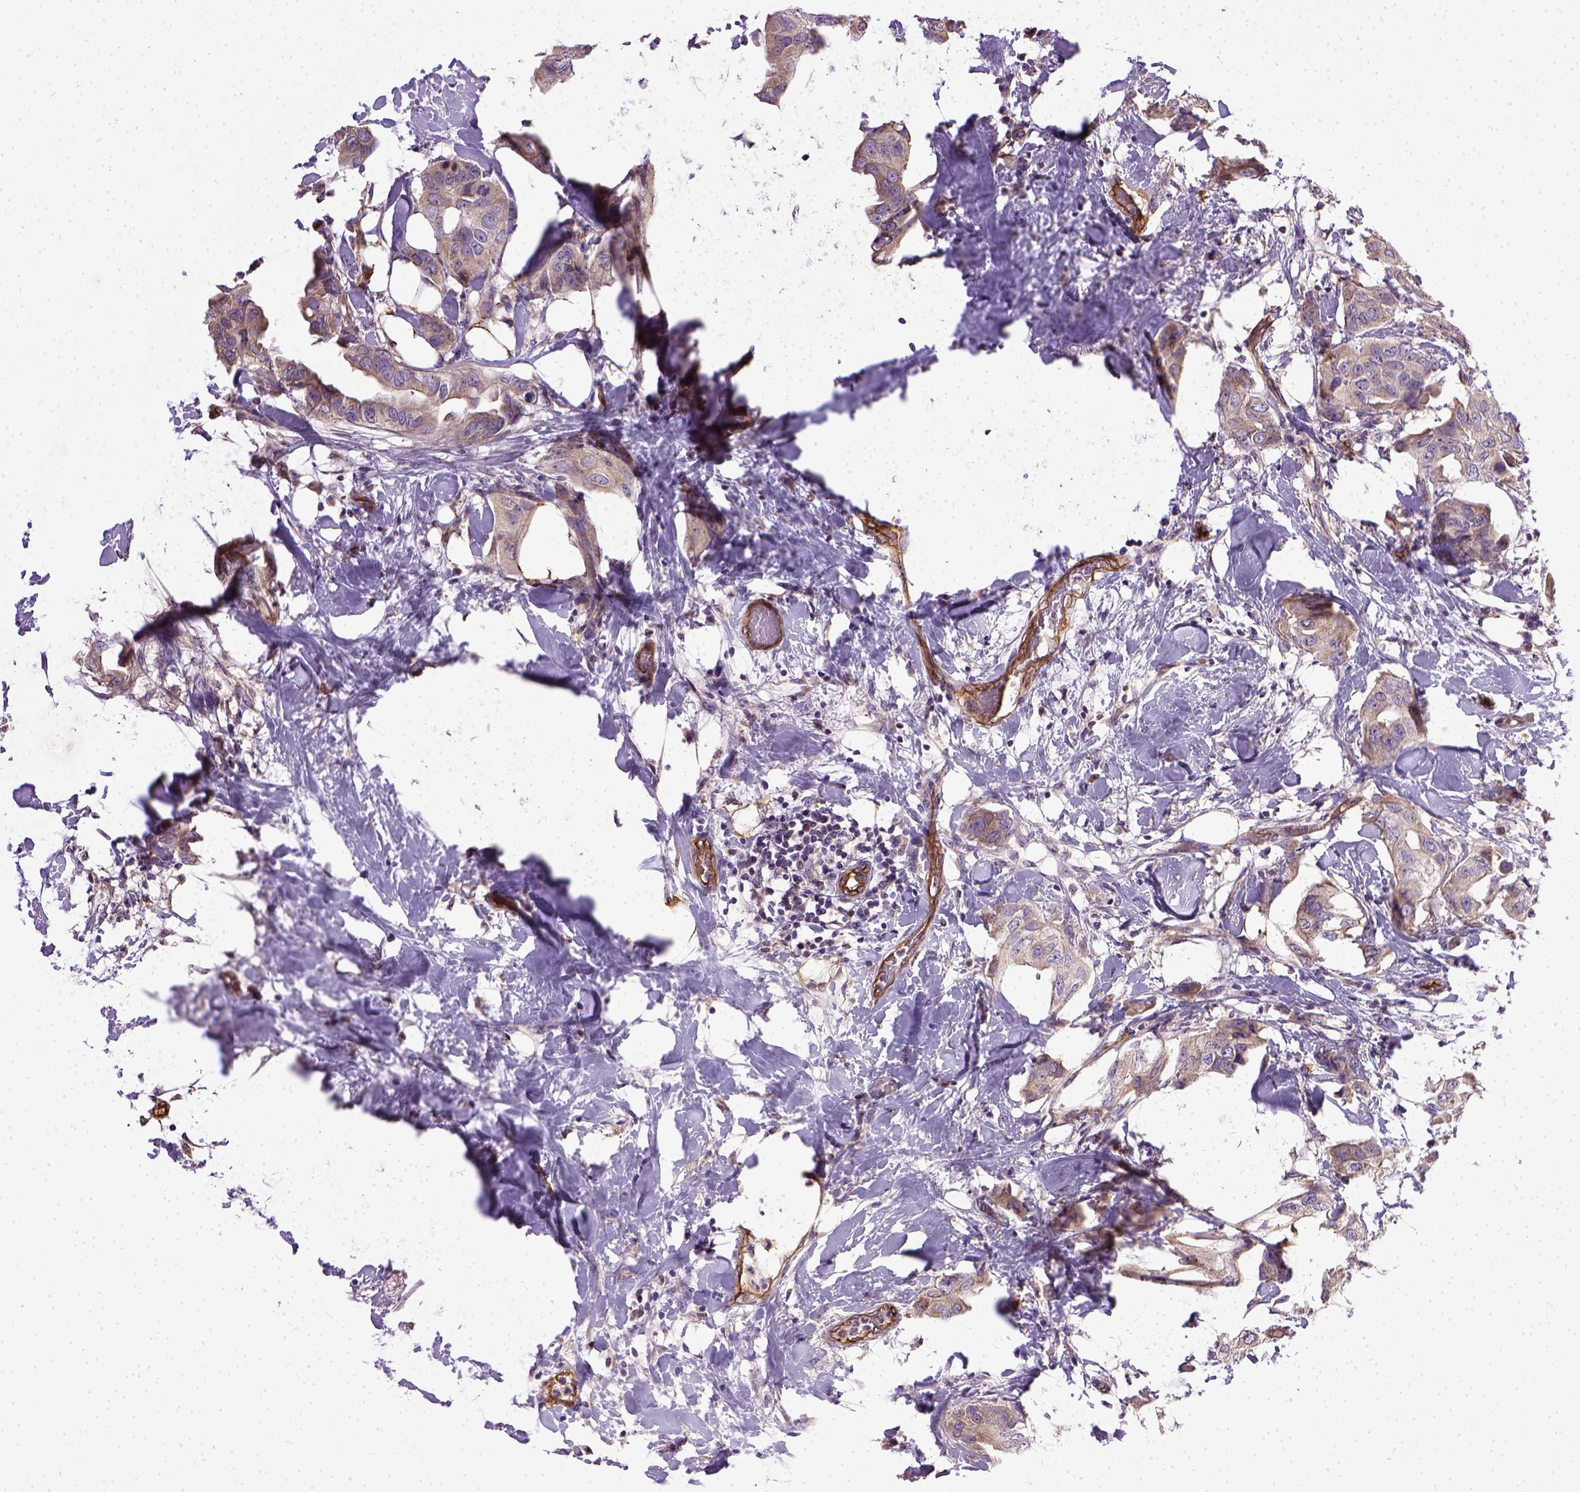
{"staining": {"intensity": "weak", "quantity": "25%-75%", "location": "cytoplasmic/membranous"}, "tissue": "breast cancer", "cell_type": "Tumor cells", "image_type": "cancer", "snomed": [{"axis": "morphology", "description": "Normal tissue, NOS"}, {"axis": "morphology", "description": "Duct carcinoma"}, {"axis": "topography", "description": "Breast"}], "caption": "Tumor cells exhibit weak cytoplasmic/membranous staining in approximately 25%-75% of cells in breast cancer (invasive ductal carcinoma). (Brightfield microscopy of DAB IHC at high magnification).", "gene": "ENG", "patient": {"sex": "female", "age": 40}}